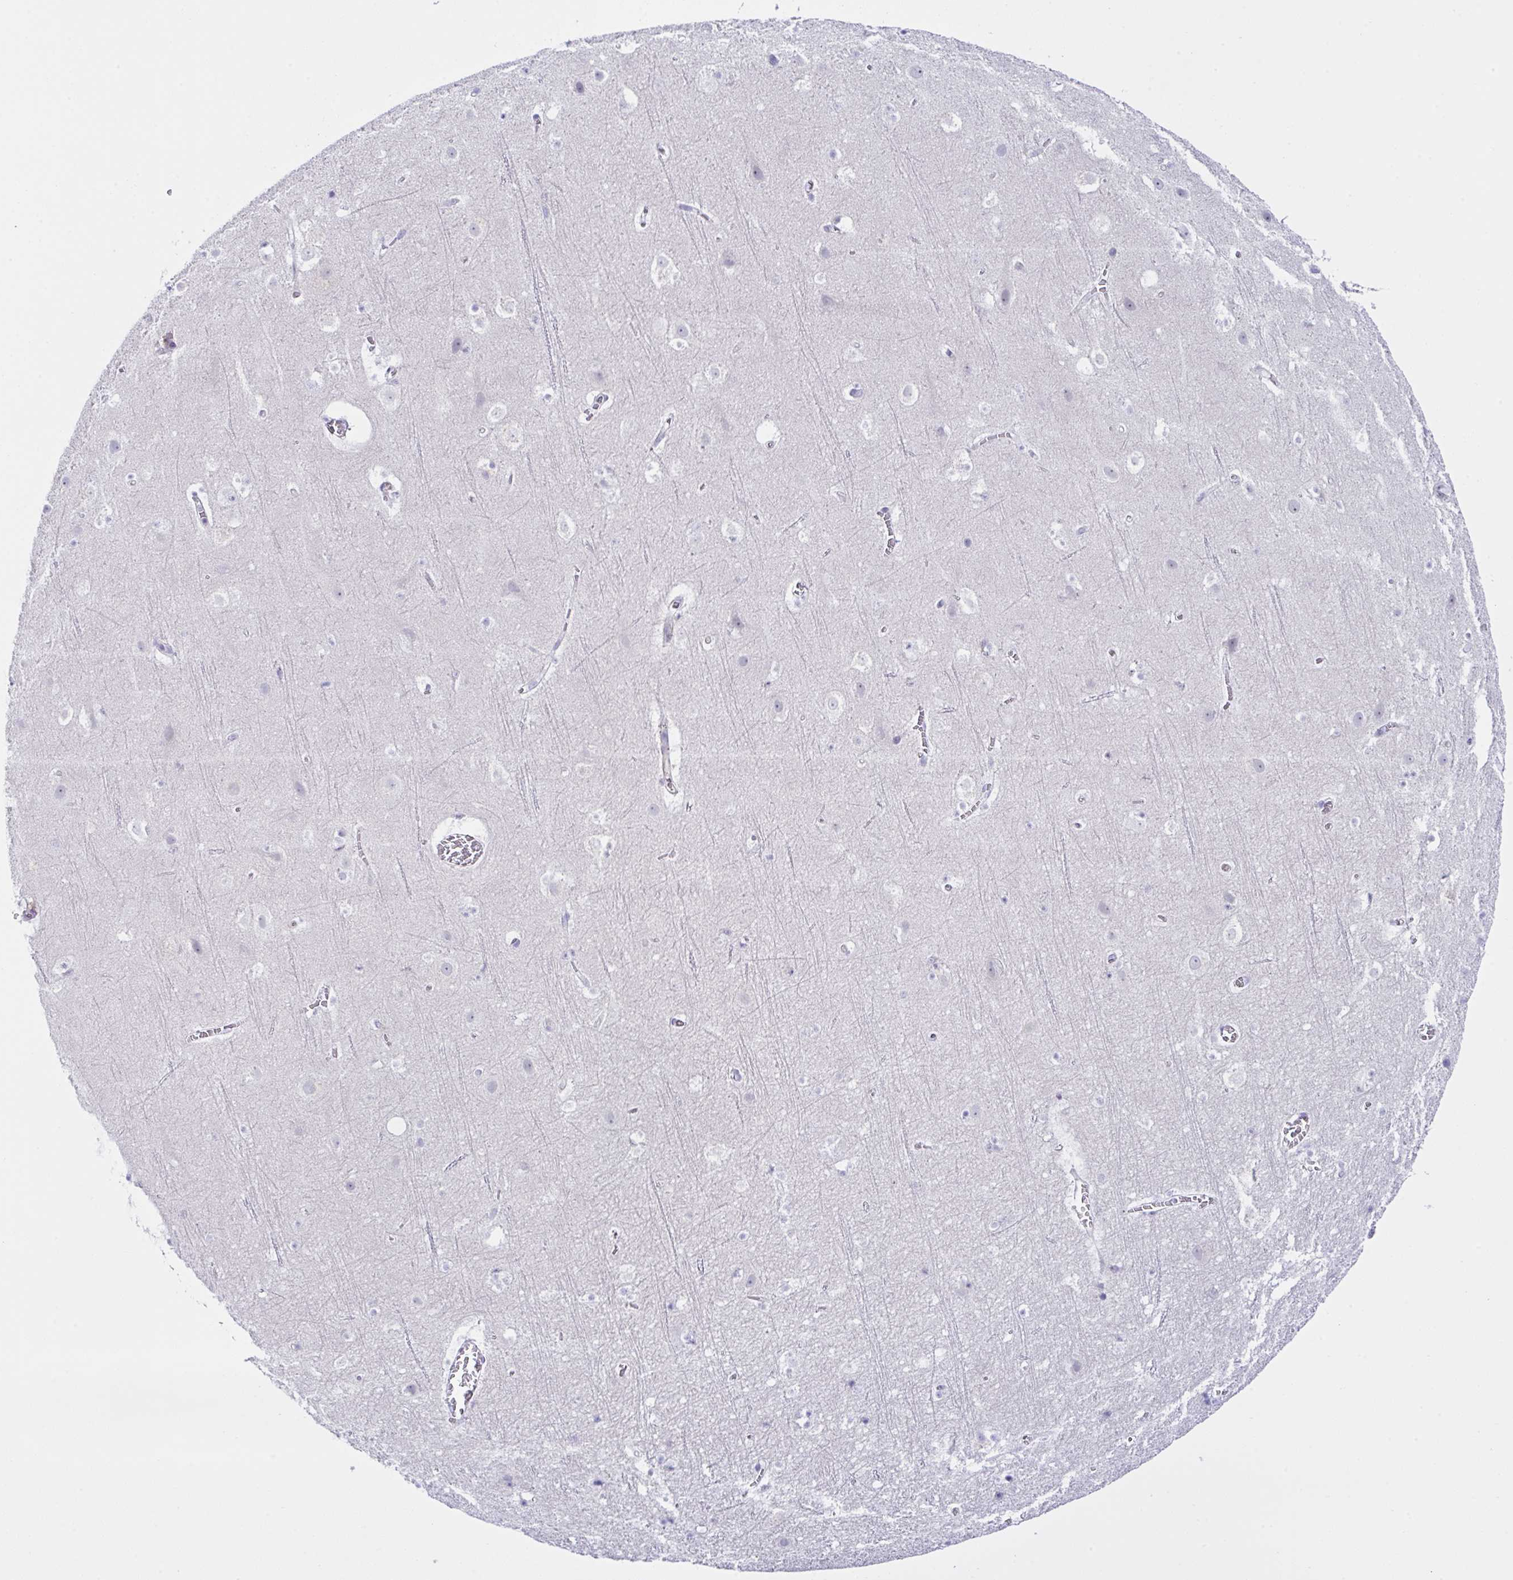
{"staining": {"intensity": "negative", "quantity": "none", "location": "none"}, "tissue": "cerebral cortex", "cell_type": "Endothelial cells", "image_type": "normal", "snomed": [{"axis": "morphology", "description": "Normal tissue, NOS"}, {"axis": "topography", "description": "Cerebral cortex"}], "caption": "Protein analysis of benign cerebral cortex reveals no significant expression in endothelial cells. (Stains: DAB (3,3'-diaminobenzidine) immunohistochemistry with hematoxylin counter stain, Microscopy: brightfield microscopy at high magnification).", "gene": "ZNF713", "patient": {"sex": "female", "age": 42}}